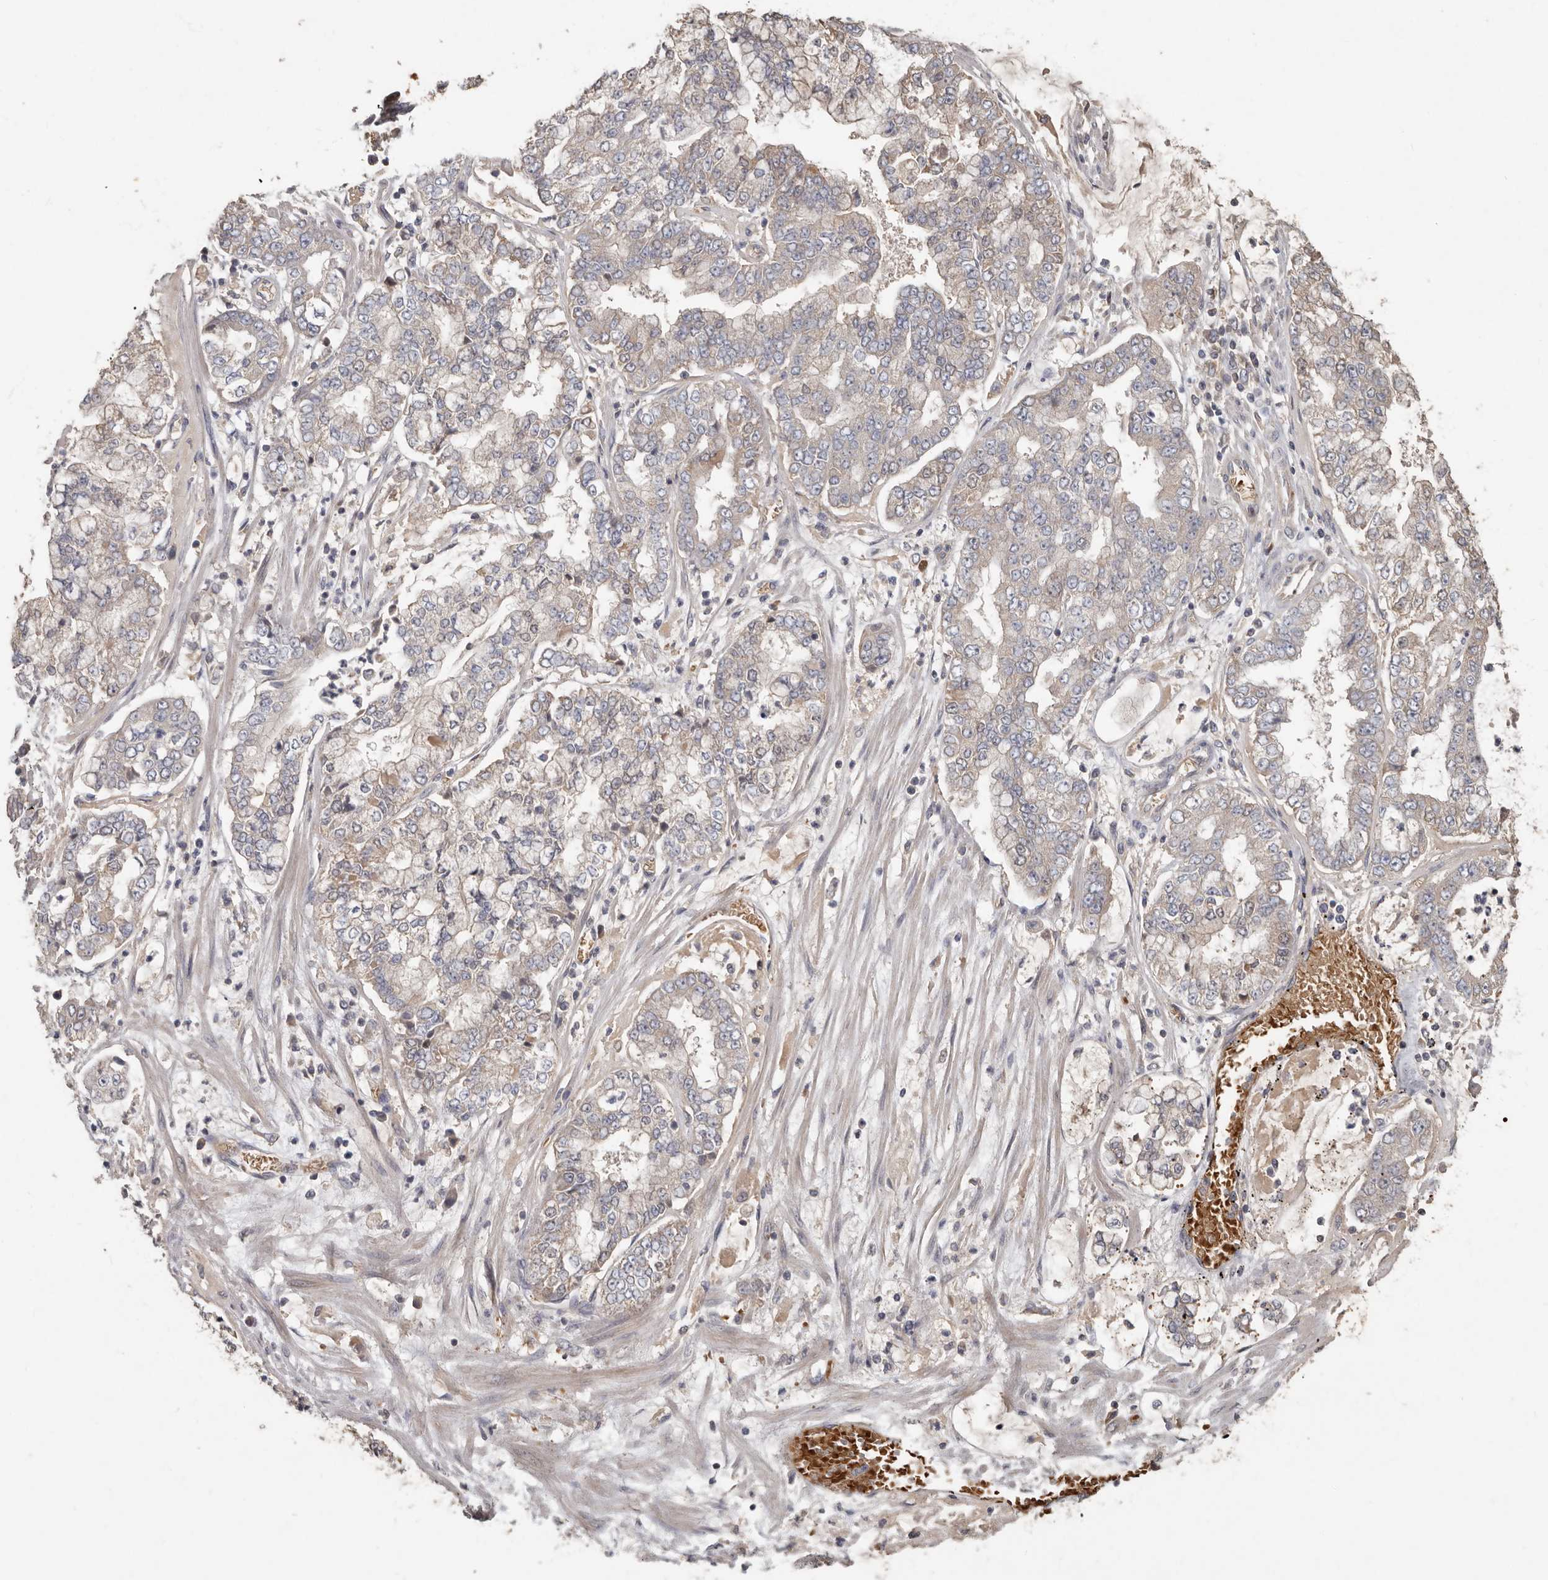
{"staining": {"intensity": "weak", "quantity": "<25%", "location": "cytoplasmic/membranous"}, "tissue": "stomach cancer", "cell_type": "Tumor cells", "image_type": "cancer", "snomed": [{"axis": "morphology", "description": "Adenocarcinoma, NOS"}, {"axis": "topography", "description": "Stomach"}], "caption": "Histopathology image shows no significant protein staining in tumor cells of adenocarcinoma (stomach).", "gene": "KIF26B", "patient": {"sex": "male", "age": 76}}